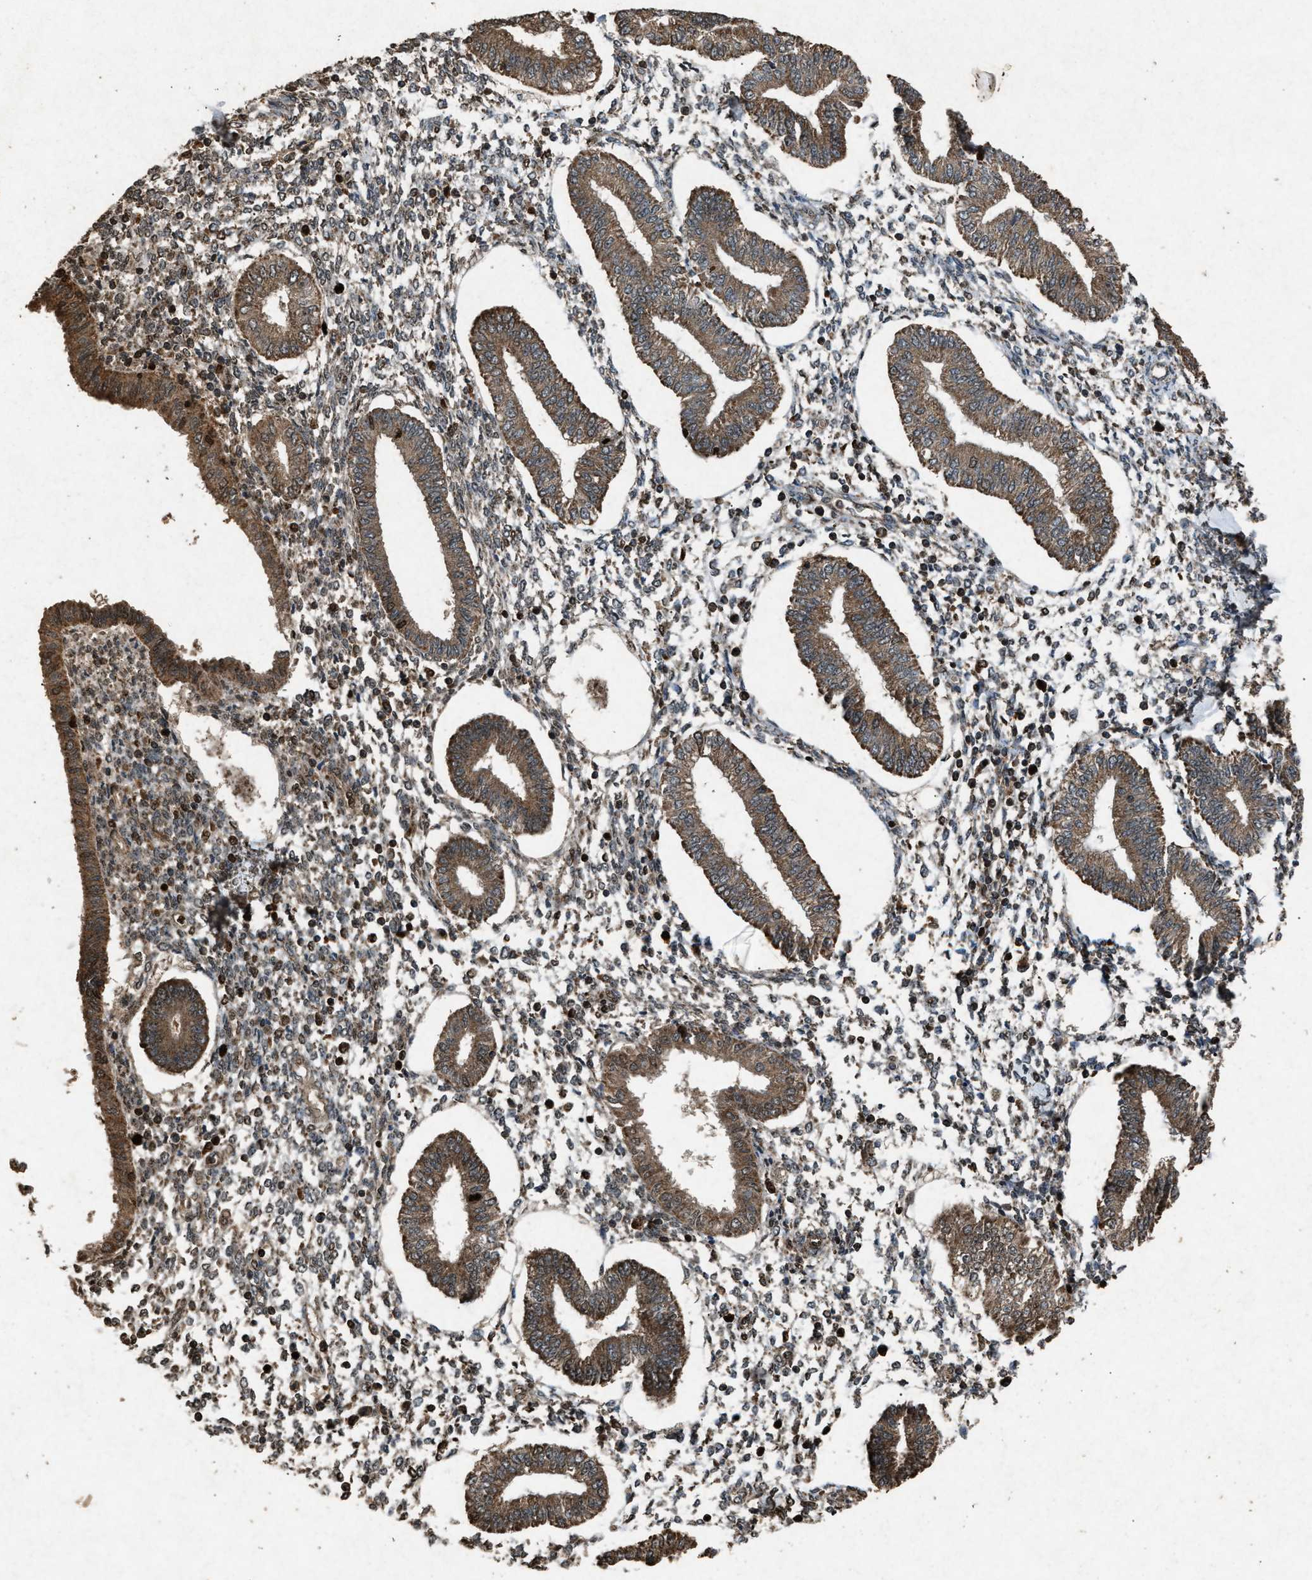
{"staining": {"intensity": "moderate", "quantity": "25%-75%", "location": "nuclear"}, "tissue": "endometrium", "cell_type": "Cells in endometrial stroma", "image_type": "normal", "snomed": [{"axis": "morphology", "description": "Normal tissue, NOS"}, {"axis": "topography", "description": "Endometrium"}], "caption": "Immunohistochemistry (DAB (3,3'-diaminobenzidine)) staining of benign human endometrium displays moderate nuclear protein positivity in approximately 25%-75% of cells in endometrial stroma. (Brightfield microscopy of DAB IHC at high magnification).", "gene": "OAS1", "patient": {"sex": "female", "age": 50}}